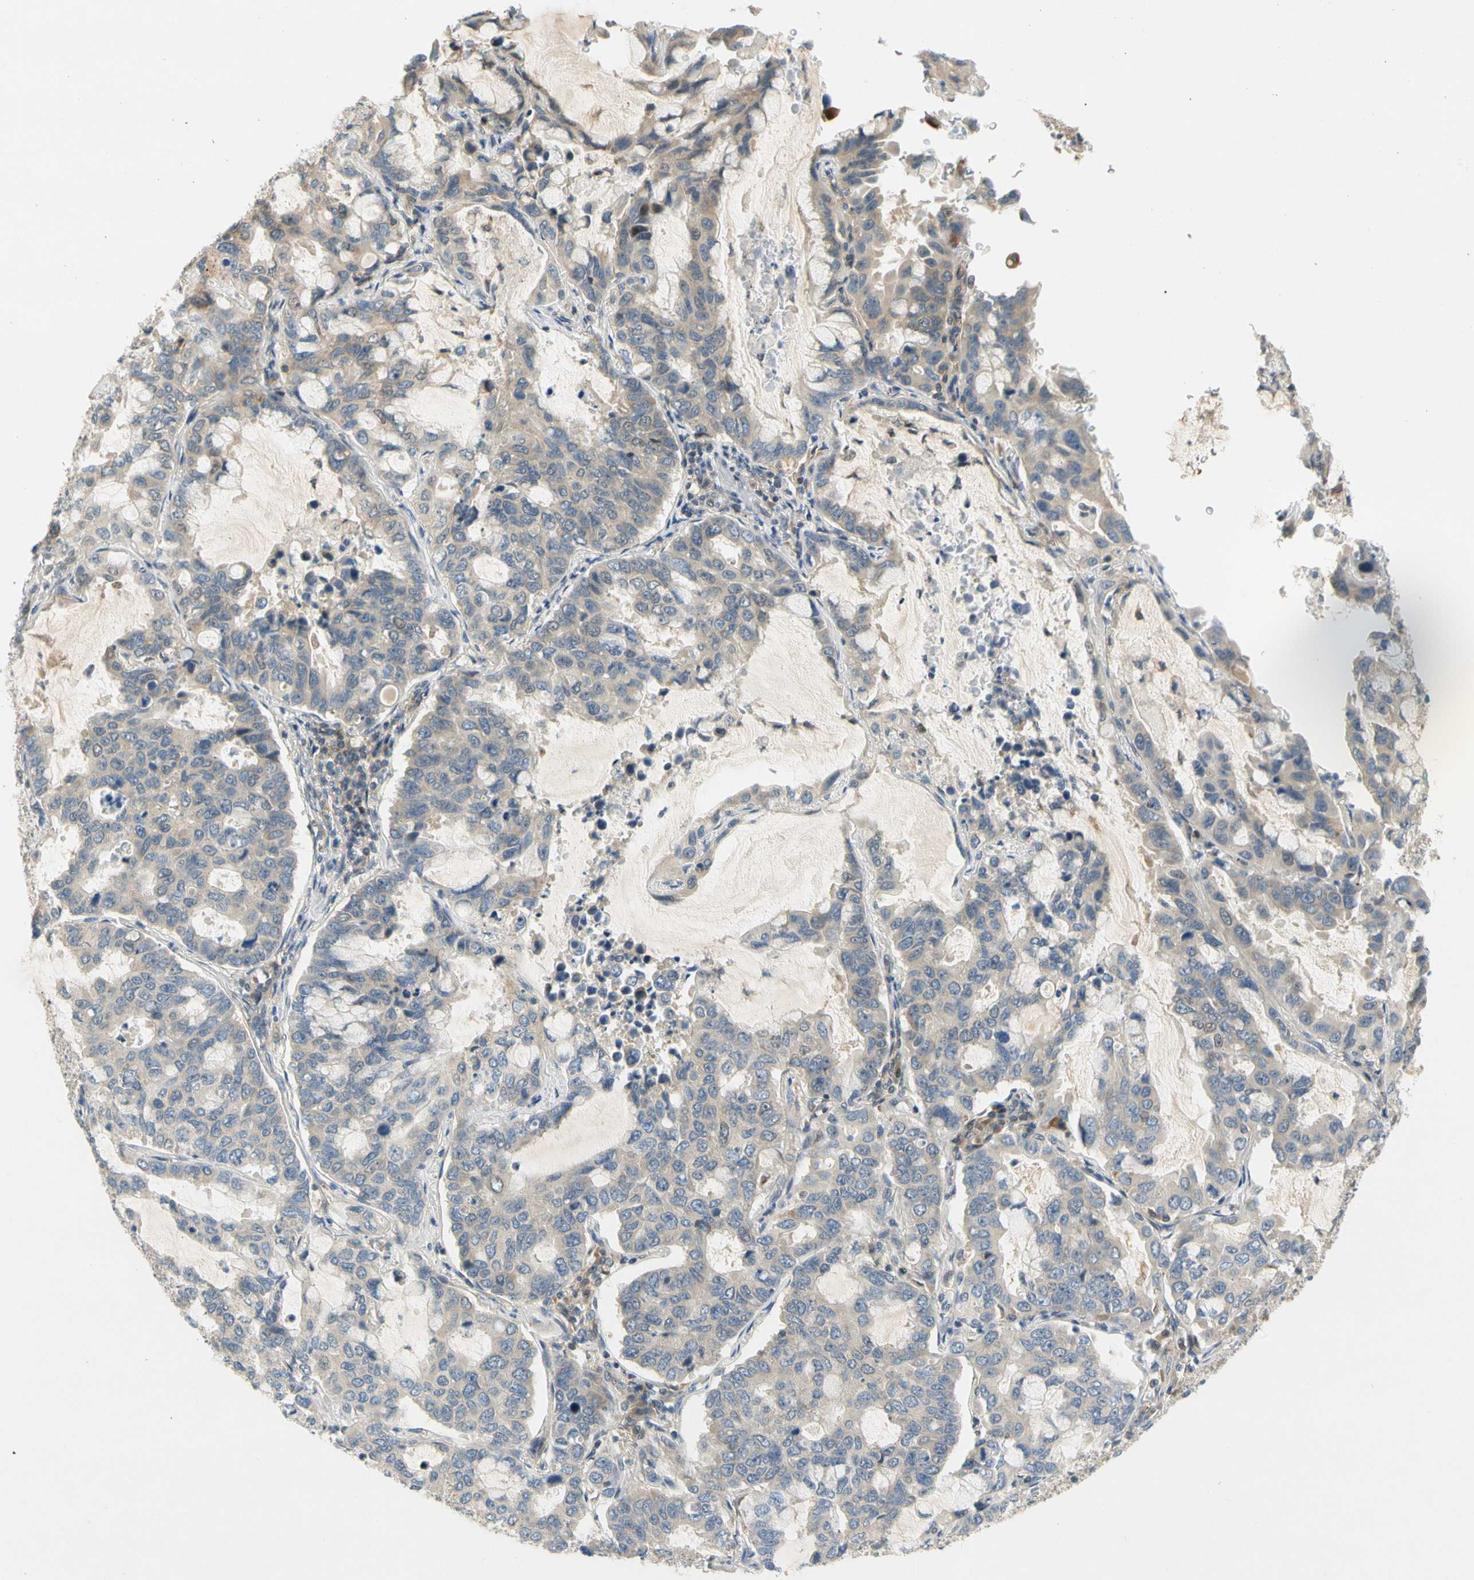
{"staining": {"intensity": "weak", "quantity": "25%-75%", "location": "cytoplasmic/membranous"}, "tissue": "lung cancer", "cell_type": "Tumor cells", "image_type": "cancer", "snomed": [{"axis": "morphology", "description": "Adenocarcinoma, NOS"}, {"axis": "topography", "description": "Lung"}], "caption": "Human lung cancer (adenocarcinoma) stained with a protein marker shows weak staining in tumor cells.", "gene": "GATD1", "patient": {"sex": "male", "age": 64}}